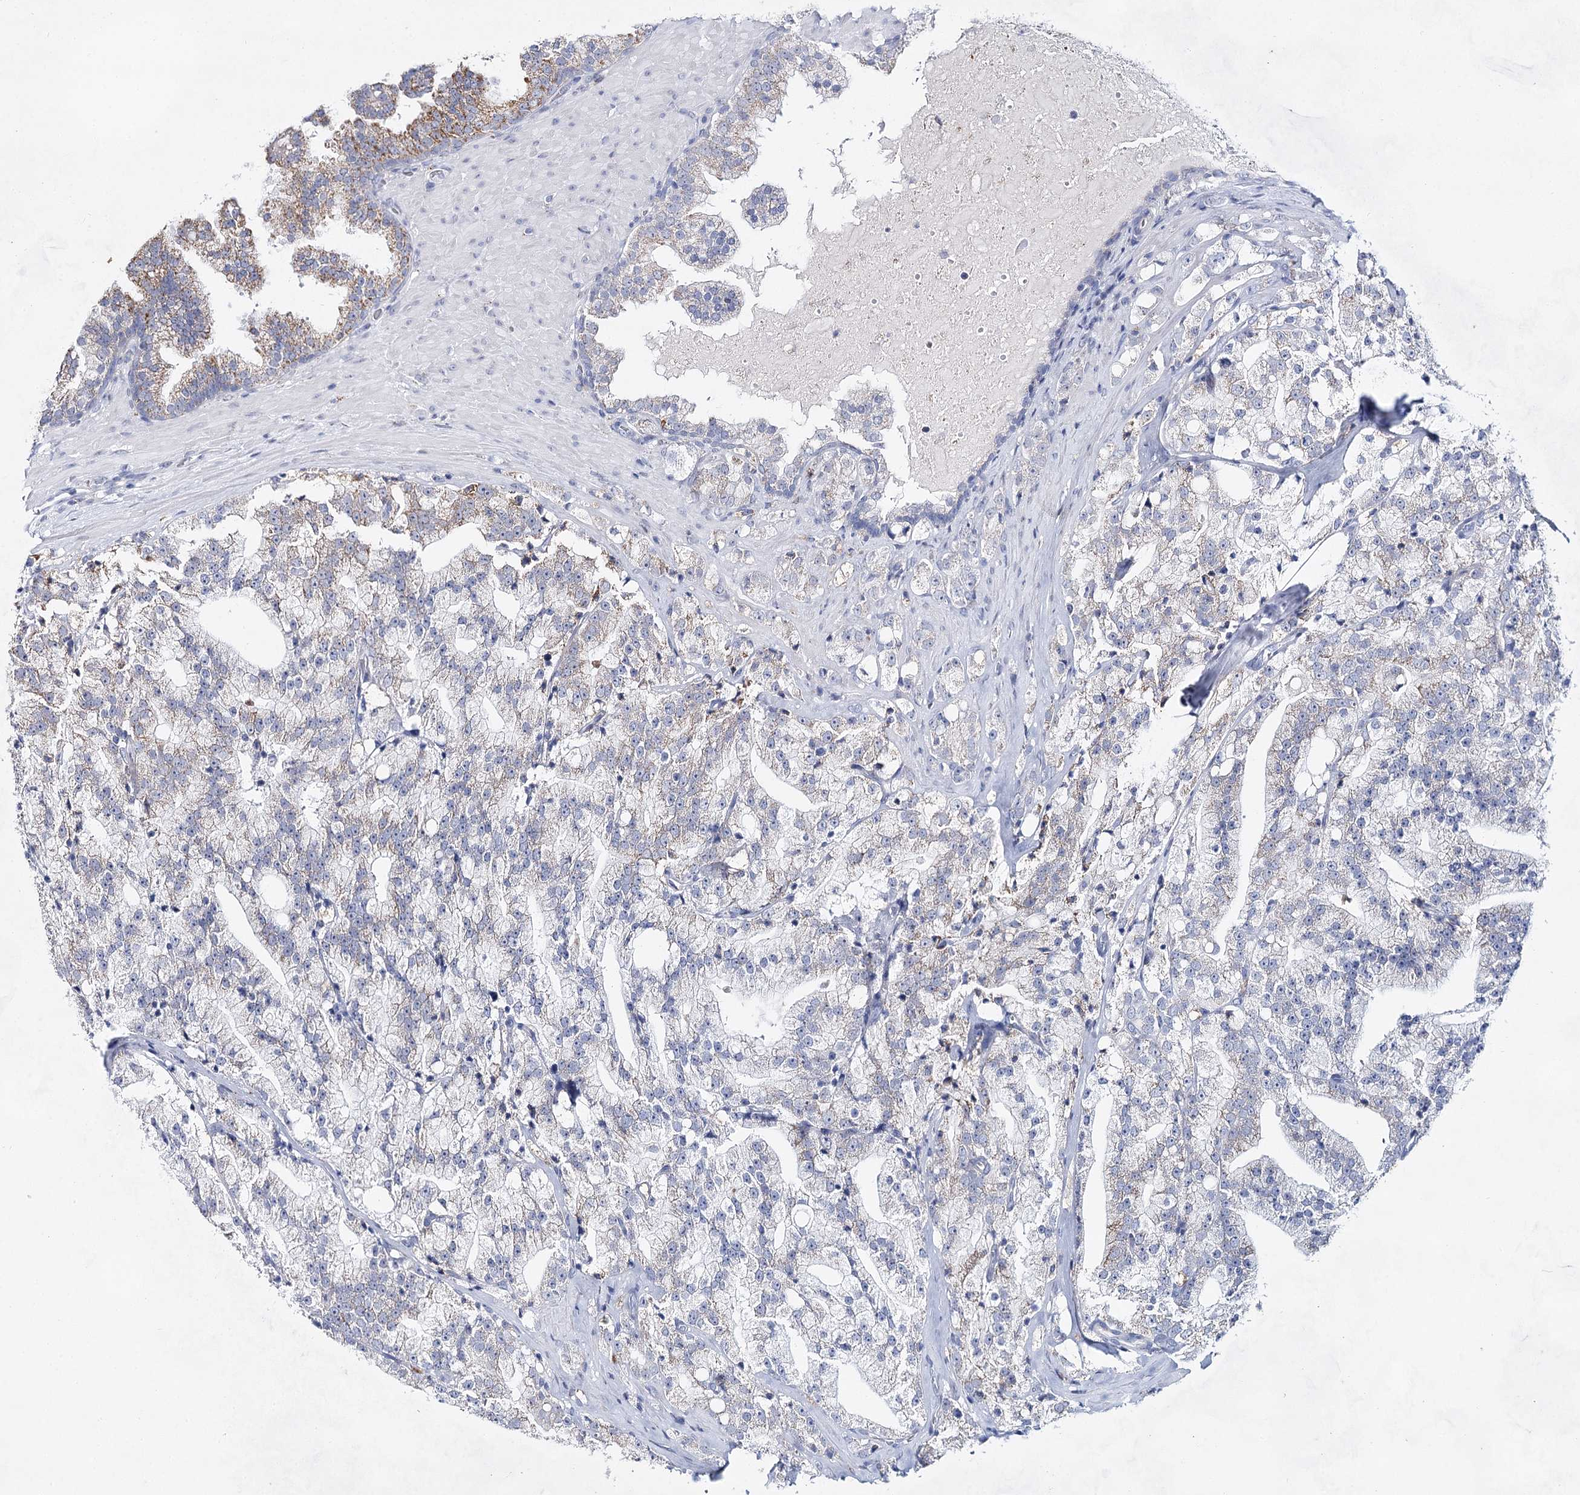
{"staining": {"intensity": "weak", "quantity": "25%-75%", "location": "cytoplasmic/membranous"}, "tissue": "prostate cancer", "cell_type": "Tumor cells", "image_type": "cancer", "snomed": [{"axis": "morphology", "description": "Adenocarcinoma, High grade"}, {"axis": "topography", "description": "Prostate"}], "caption": "Immunohistochemistry (IHC) photomicrograph of prostate cancer (high-grade adenocarcinoma) stained for a protein (brown), which demonstrates low levels of weak cytoplasmic/membranous staining in about 25%-75% of tumor cells.", "gene": "BPHL", "patient": {"sex": "male", "age": 64}}